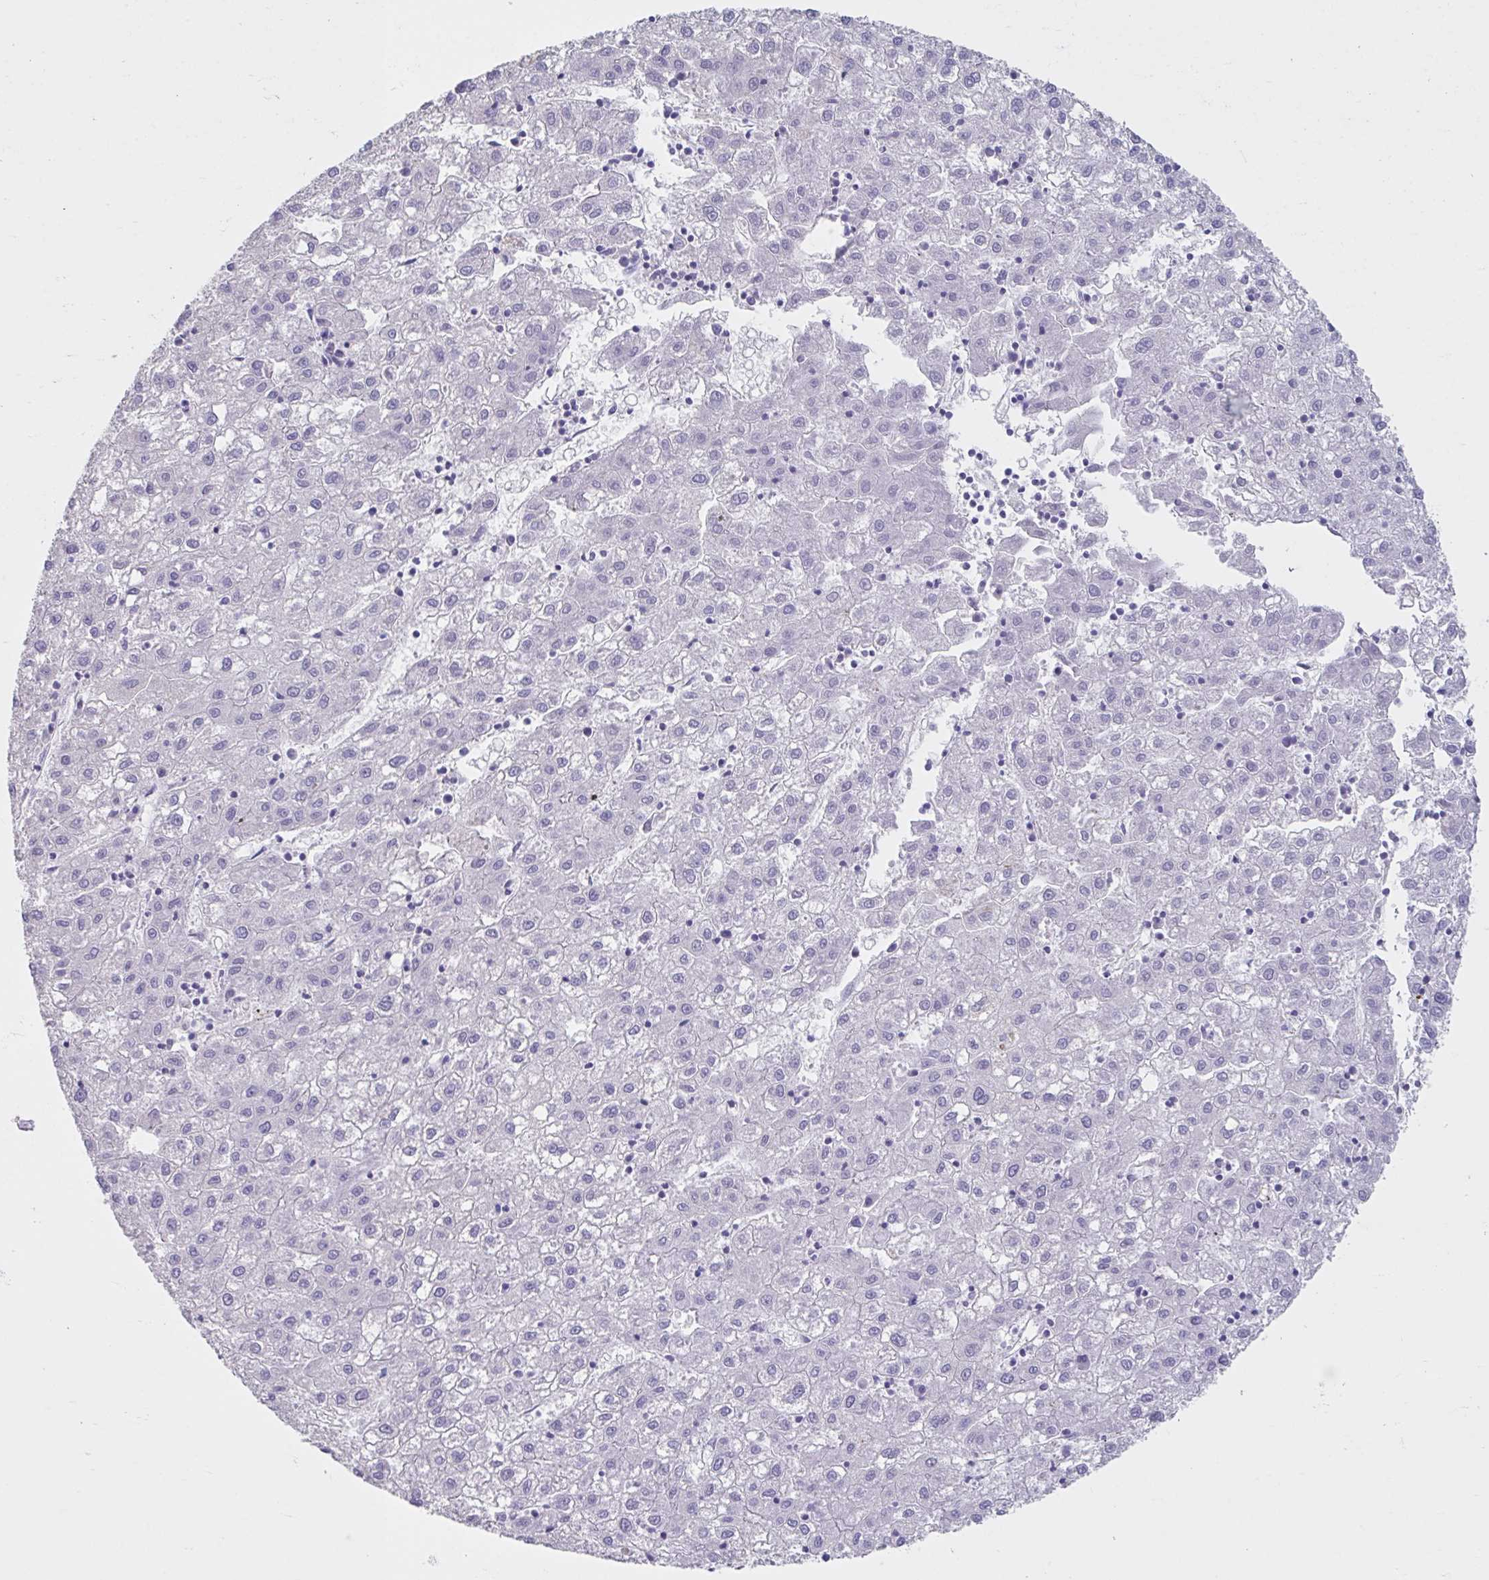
{"staining": {"intensity": "negative", "quantity": "none", "location": "none"}, "tissue": "liver cancer", "cell_type": "Tumor cells", "image_type": "cancer", "snomed": [{"axis": "morphology", "description": "Carcinoma, Hepatocellular, NOS"}, {"axis": "topography", "description": "Liver"}], "caption": "DAB (3,3'-diaminobenzidine) immunohistochemical staining of liver hepatocellular carcinoma displays no significant expression in tumor cells.", "gene": "GPR162", "patient": {"sex": "male", "age": 72}}